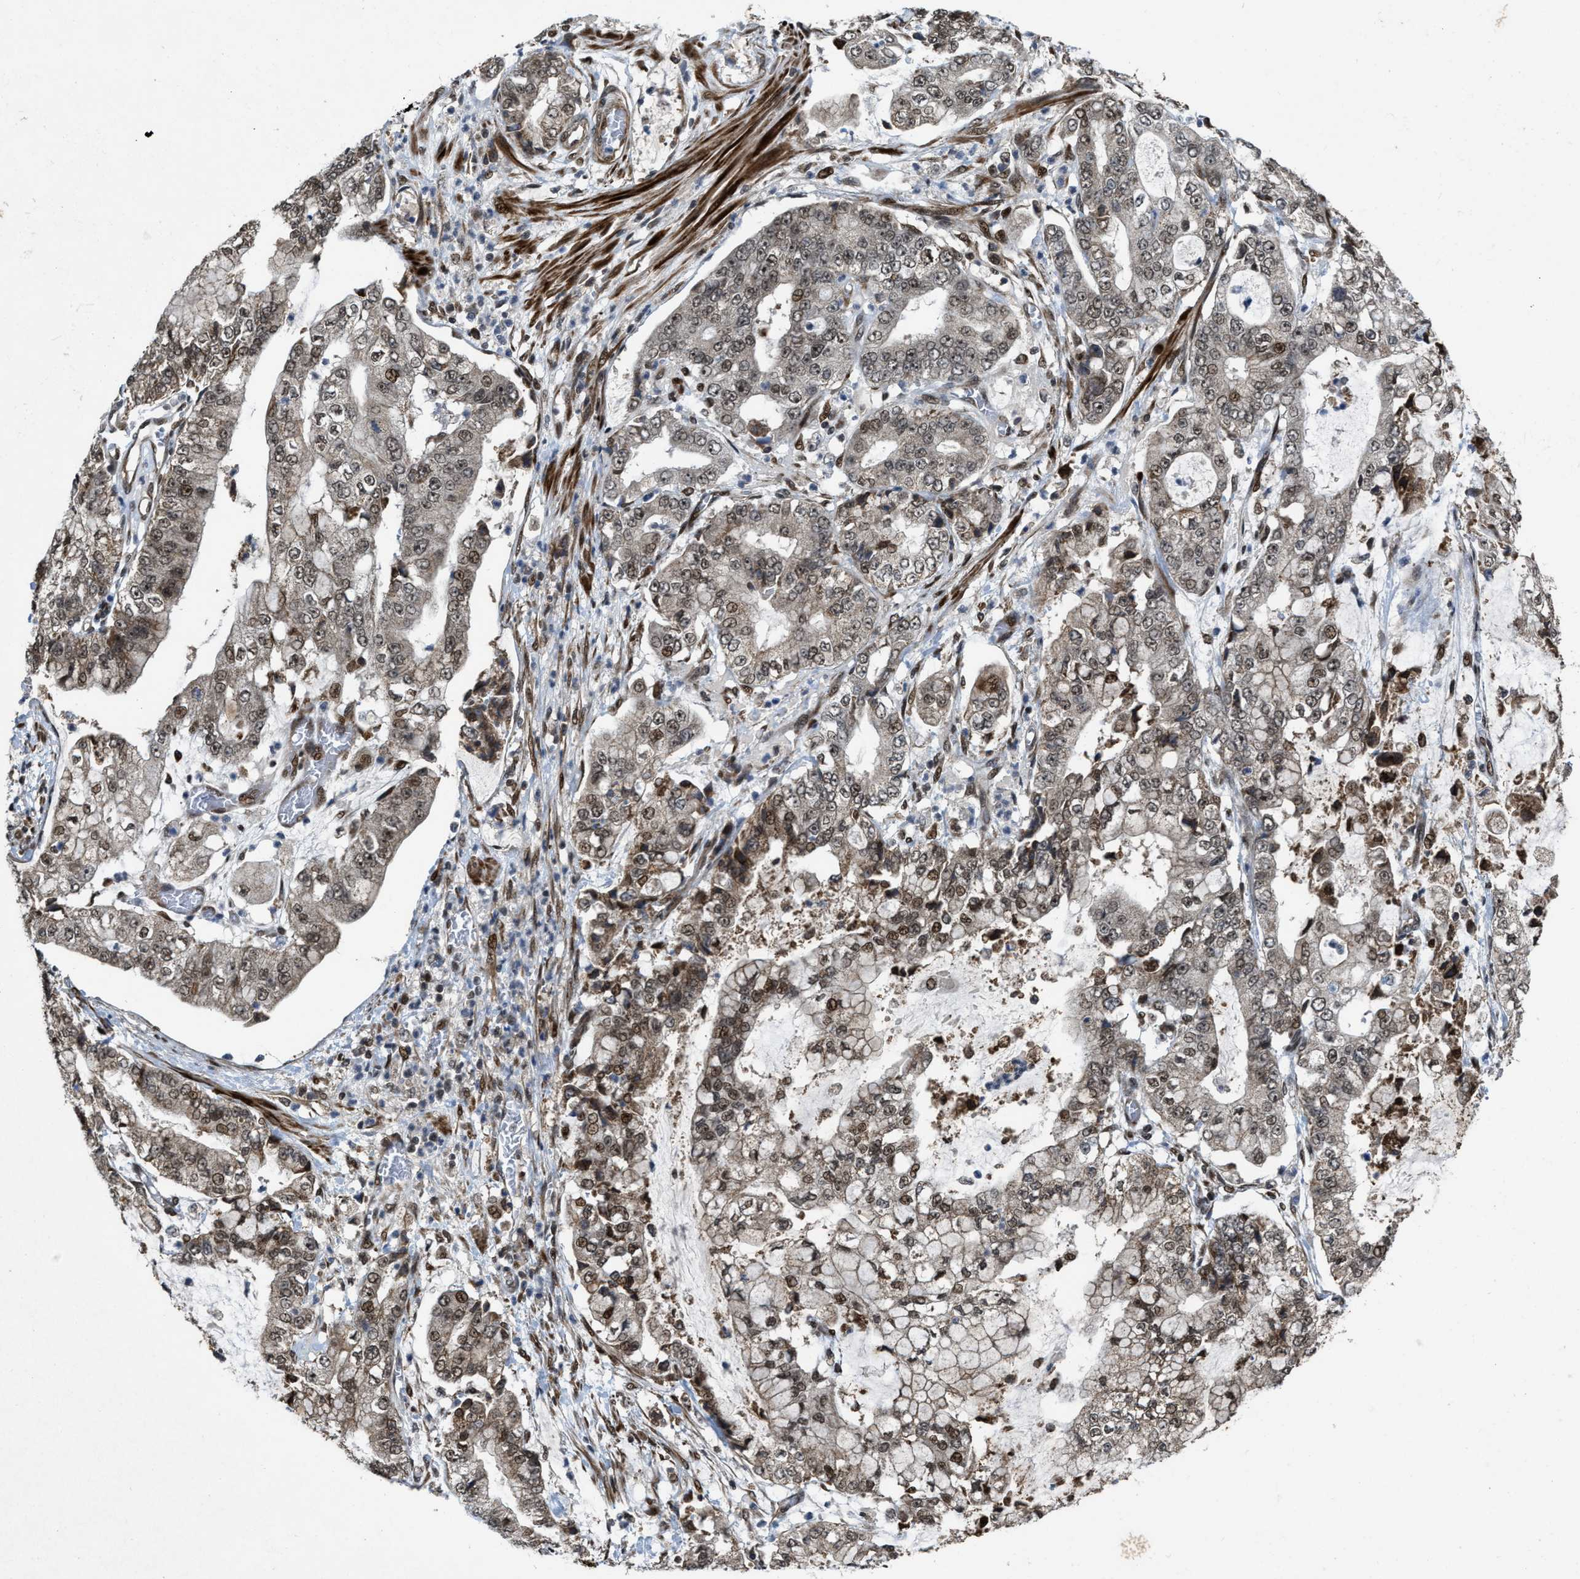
{"staining": {"intensity": "weak", "quantity": ">75%", "location": "nuclear"}, "tissue": "stomach cancer", "cell_type": "Tumor cells", "image_type": "cancer", "snomed": [{"axis": "morphology", "description": "Adenocarcinoma, NOS"}, {"axis": "topography", "description": "Stomach"}], "caption": "Stomach cancer stained with a protein marker exhibits weak staining in tumor cells.", "gene": "ZNF250", "patient": {"sex": "male", "age": 76}}